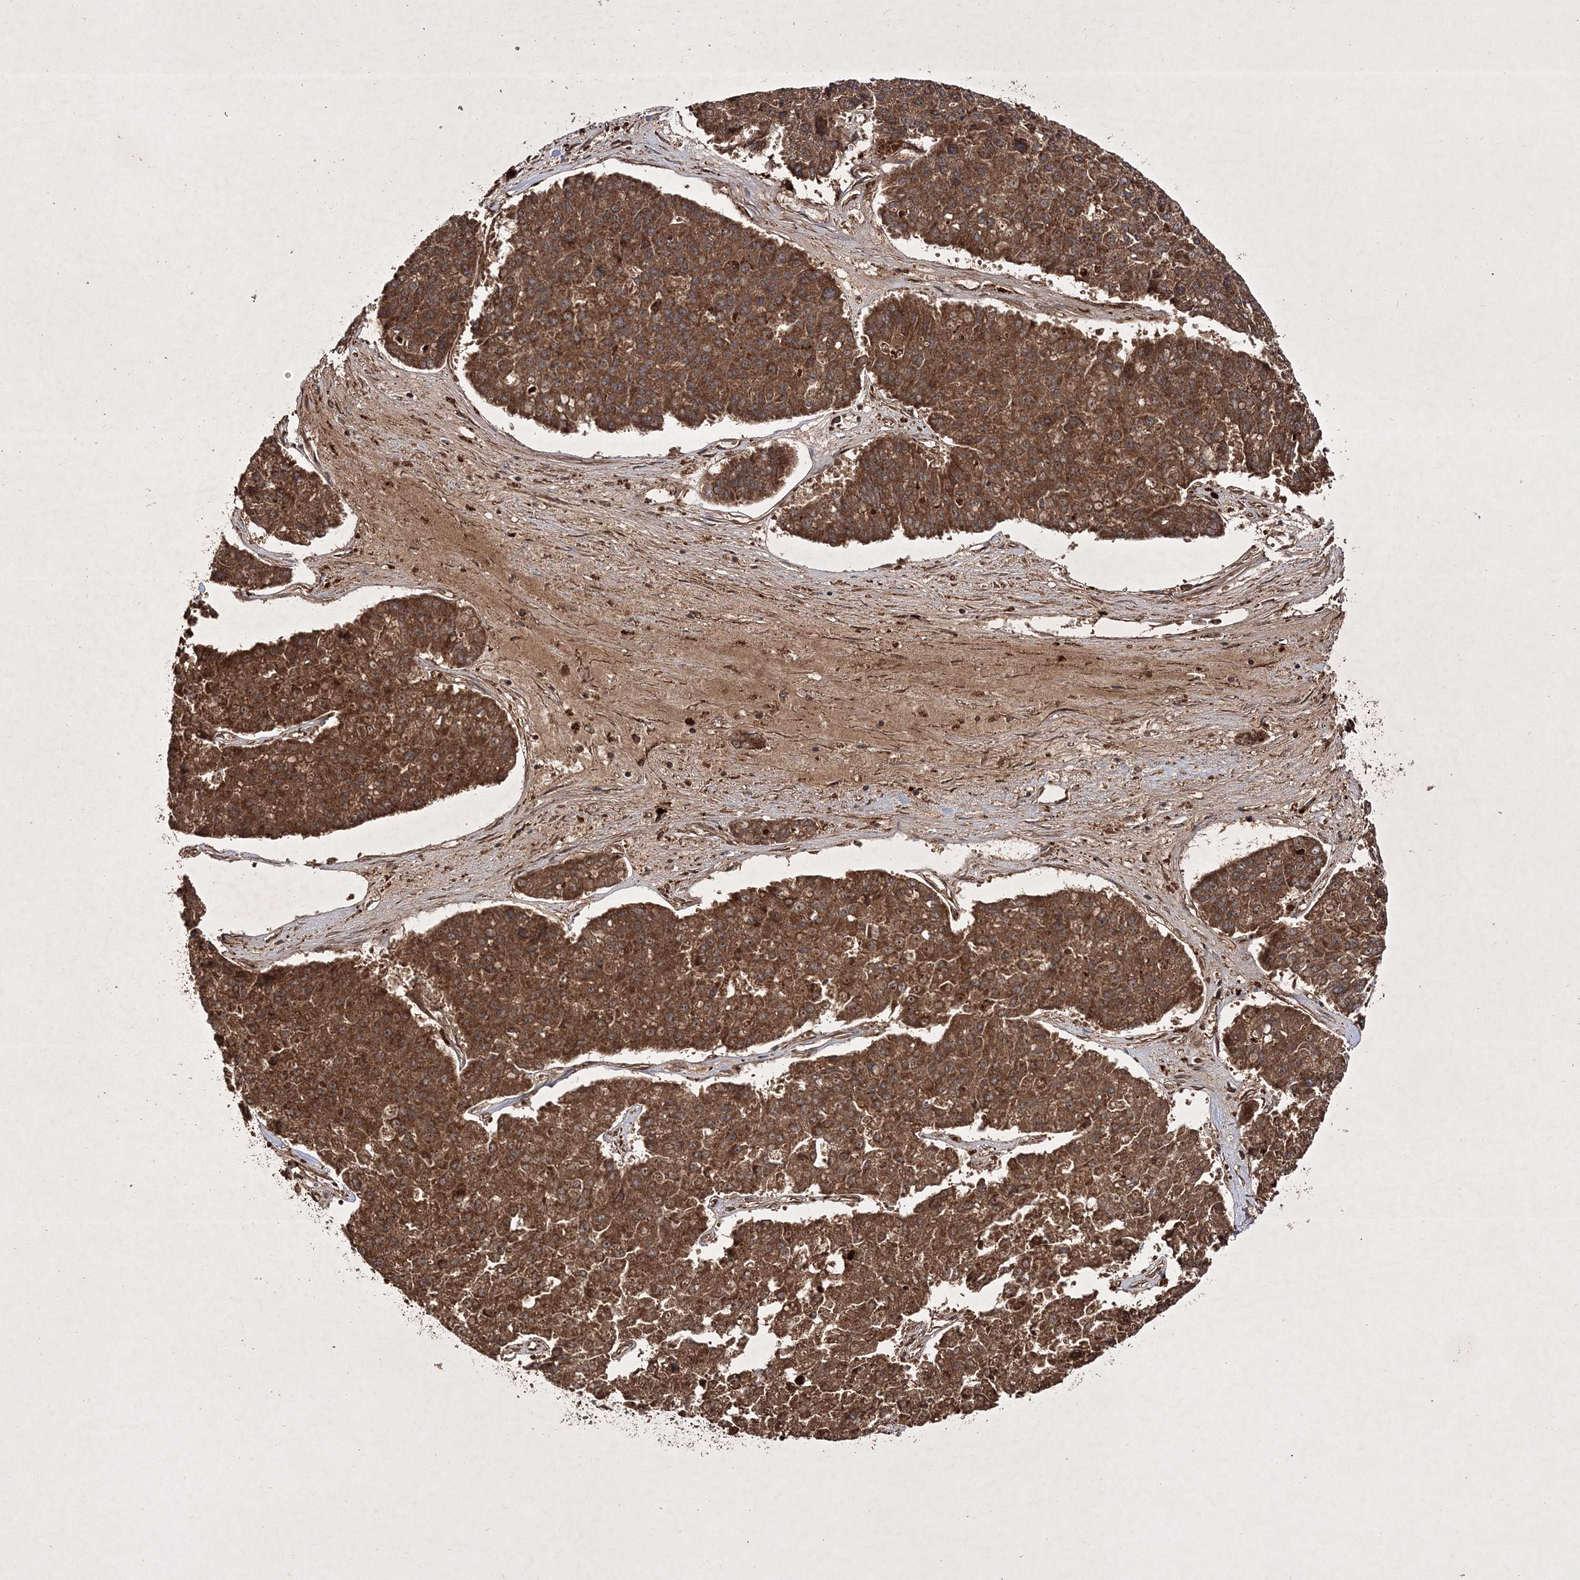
{"staining": {"intensity": "strong", "quantity": ">75%", "location": "cytoplasmic/membranous"}, "tissue": "pancreatic cancer", "cell_type": "Tumor cells", "image_type": "cancer", "snomed": [{"axis": "morphology", "description": "Adenocarcinoma, NOS"}, {"axis": "topography", "description": "Pancreas"}], "caption": "Human pancreatic cancer stained with a brown dye exhibits strong cytoplasmic/membranous positive staining in approximately >75% of tumor cells.", "gene": "DNAJC13", "patient": {"sex": "male", "age": 50}}